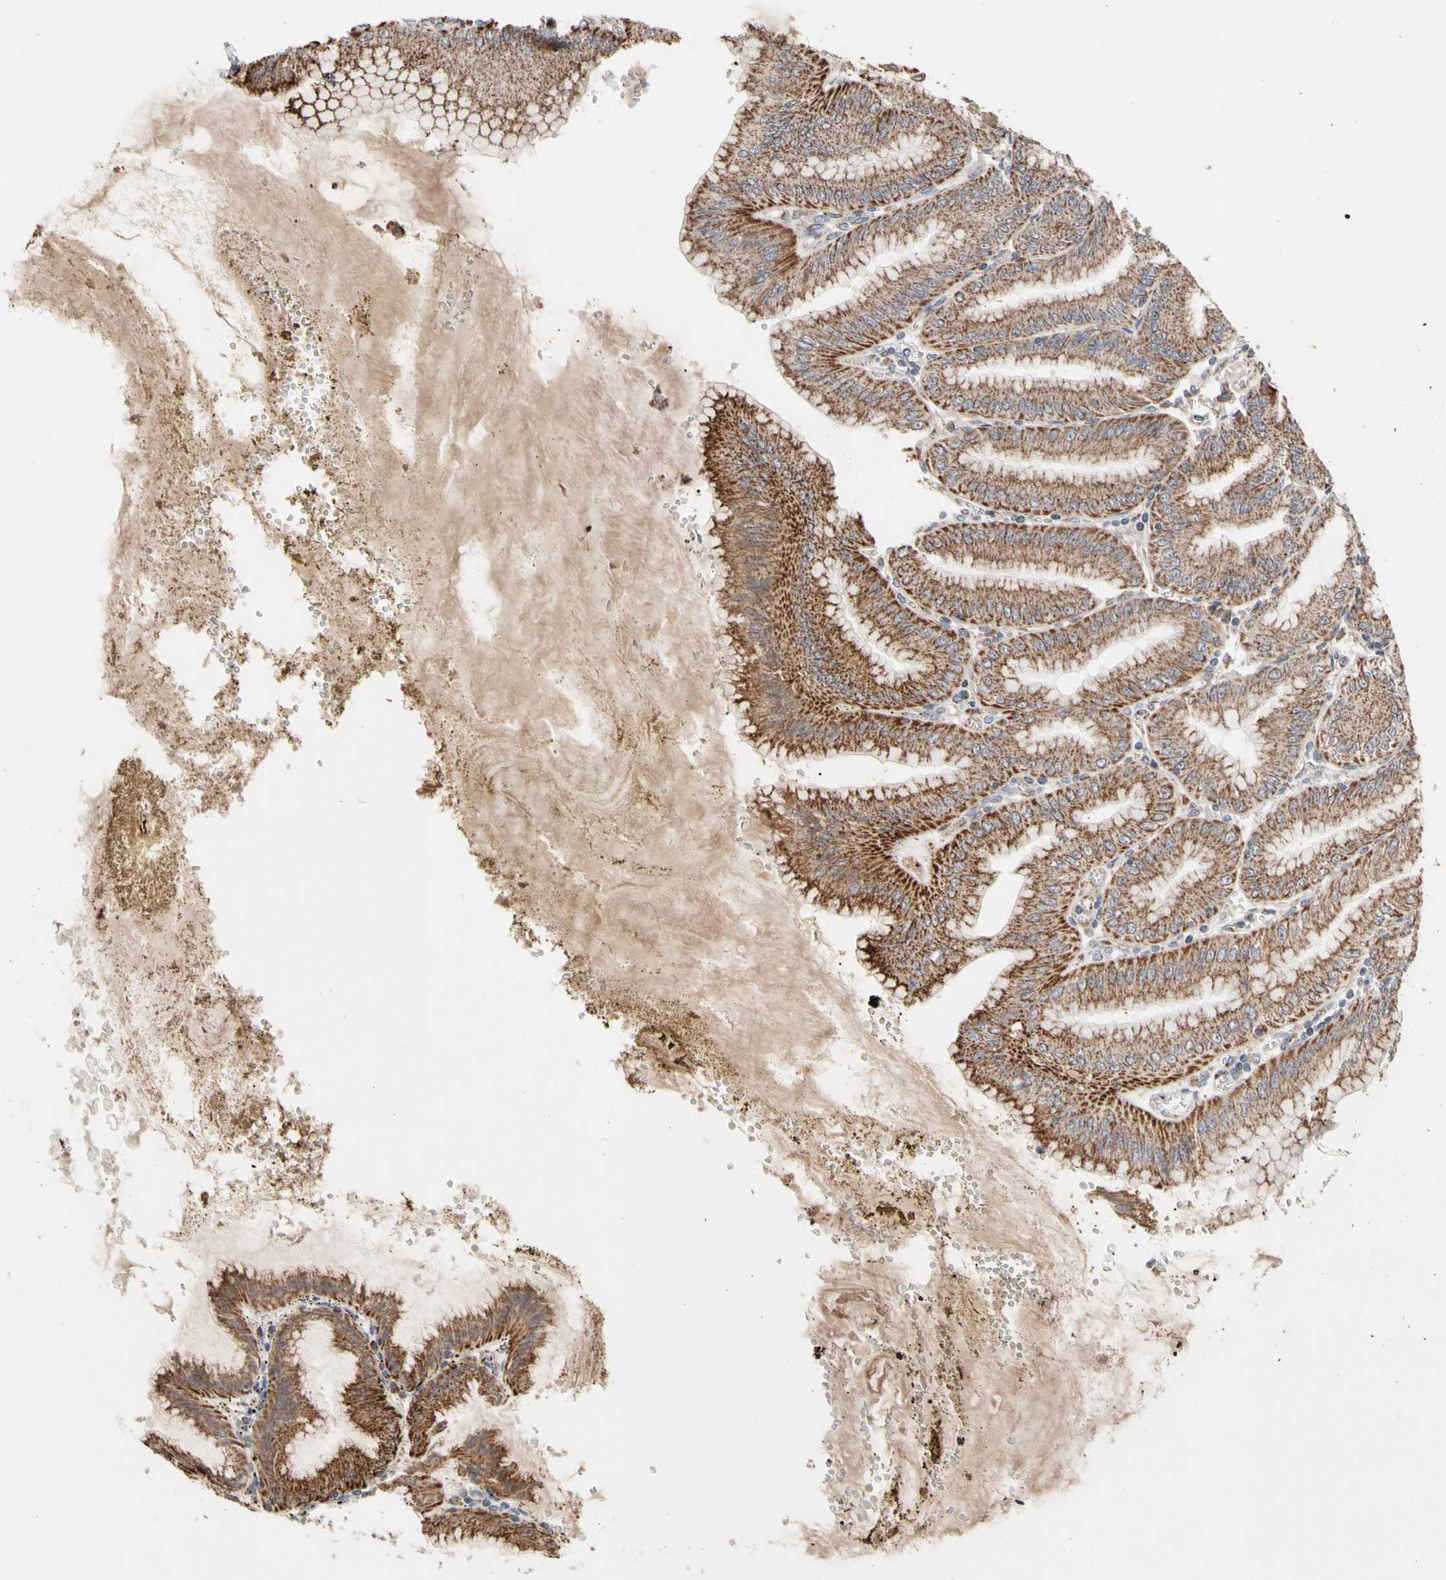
{"staining": {"intensity": "strong", "quantity": ">75%", "location": "cytoplasmic/membranous"}, "tissue": "stomach", "cell_type": "Glandular cells", "image_type": "normal", "snomed": [{"axis": "morphology", "description": "Normal tissue, NOS"}, {"axis": "topography", "description": "Stomach, lower"}], "caption": "Protein expression by IHC reveals strong cytoplasmic/membranous expression in approximately >75% of glandular cells in unremarkable stomach.", "gene": "GPD2", "patient": {"sex": "male", "age": 71}}